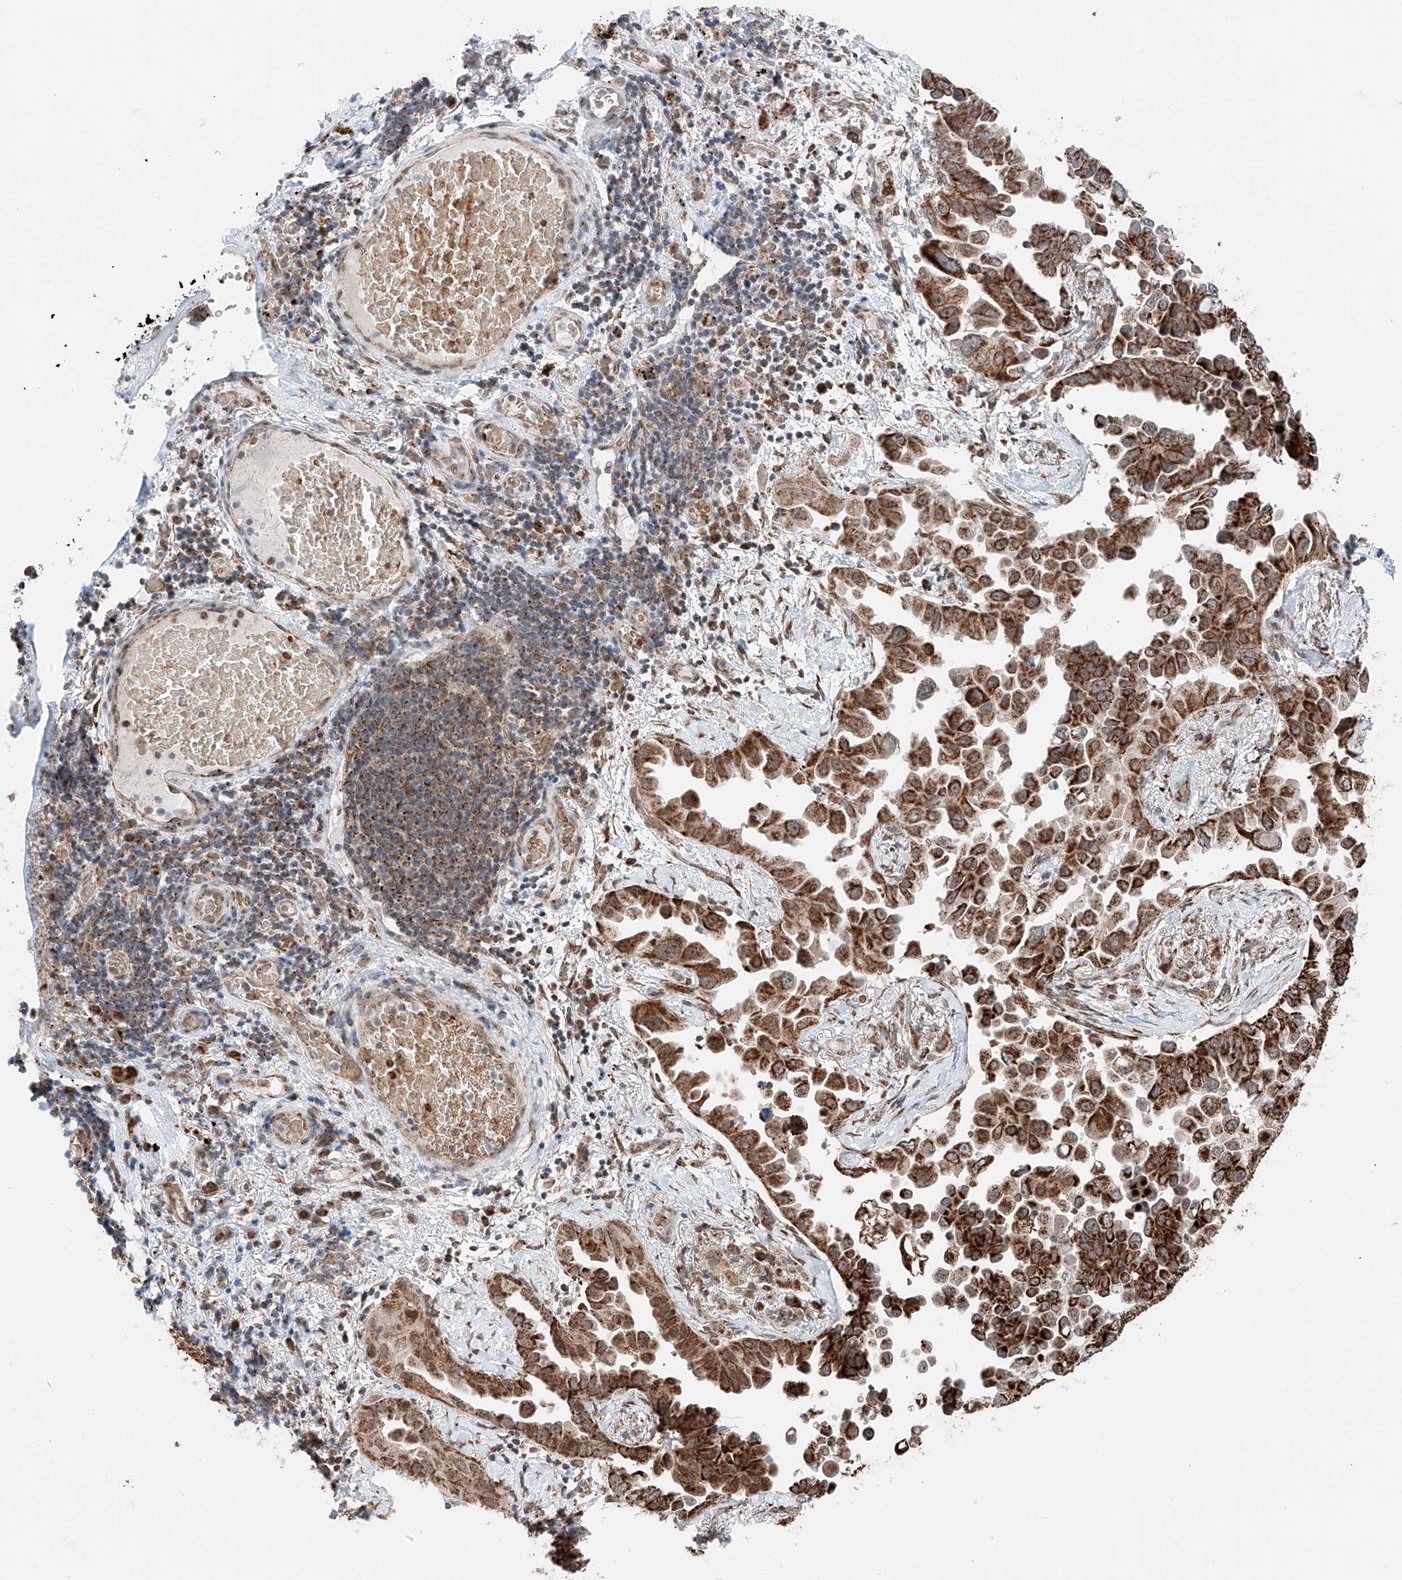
{"staining": {"intensity": "strong", "quantity": ">75%", "location": "cytoplasmic/membranous"}, "tissue": "lung cancer", "cell_type": "Tumor cells", "image_type": "cancer", "snomed": [{"axis": "morphology", "description": "Adenocarcinoma, NOS"}, {"axis": "topography", "description": "Lung"}], "caption": "Tumor cells reveal high levels of strong cytoplasmic/membranous staining in about >75% of cells in lung cancer (adenocarcinoma). The protein of interest is stained brown, and the nuclei are stained in blue (DAB (3,3'-diaminobenzidine) IHC with brightfield microscopy, high magnification).", "gene": "ZSCAN29", "patient": {"sex": "female", "age": 67}}